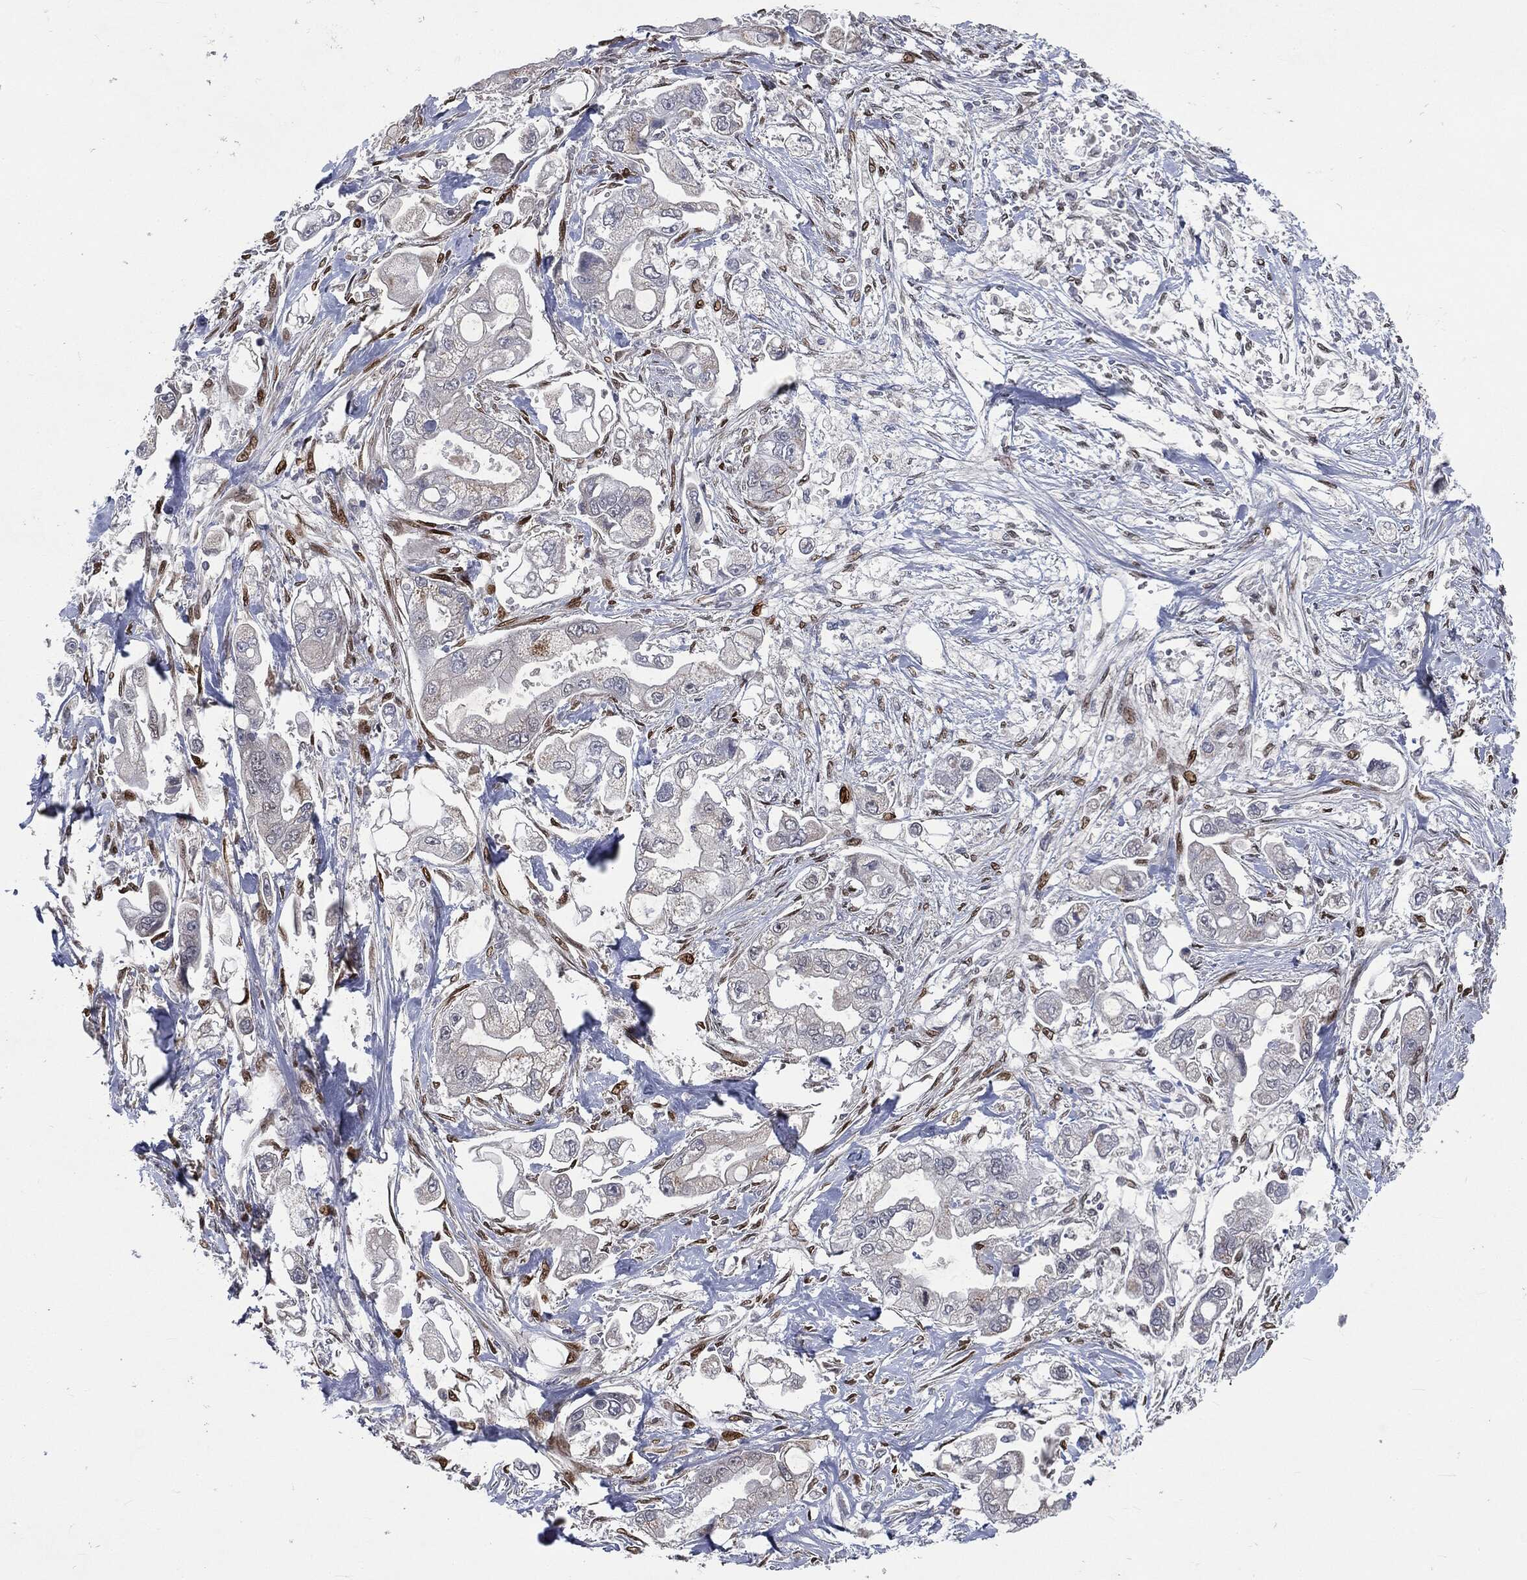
{"staining": {"intensity": "negative", "quantity": "none", "location": "none"}, "tissue": "stomach cancer", "cell_type": "Tumor cells", "image_type": "cancer", "snomed": [{"axis": "morphology", "description": "Adenocarcinoma, NOS"}, {"axis": "topography", "description": "Stomach"}], "caption": "IHC micrograph of neoplastic tissue: stomach cancer stained with DAB (3,3'-diaminobenzidine) displays no significant protein staining in tumor cells. Brightfield microscopy of immunohistochemistry (IHC) stained with DAB (brown) and hematoxylin (blue), captured at high magnification.", "gene": "CASD1", "patient": {"sex": "male", "age": 62}}